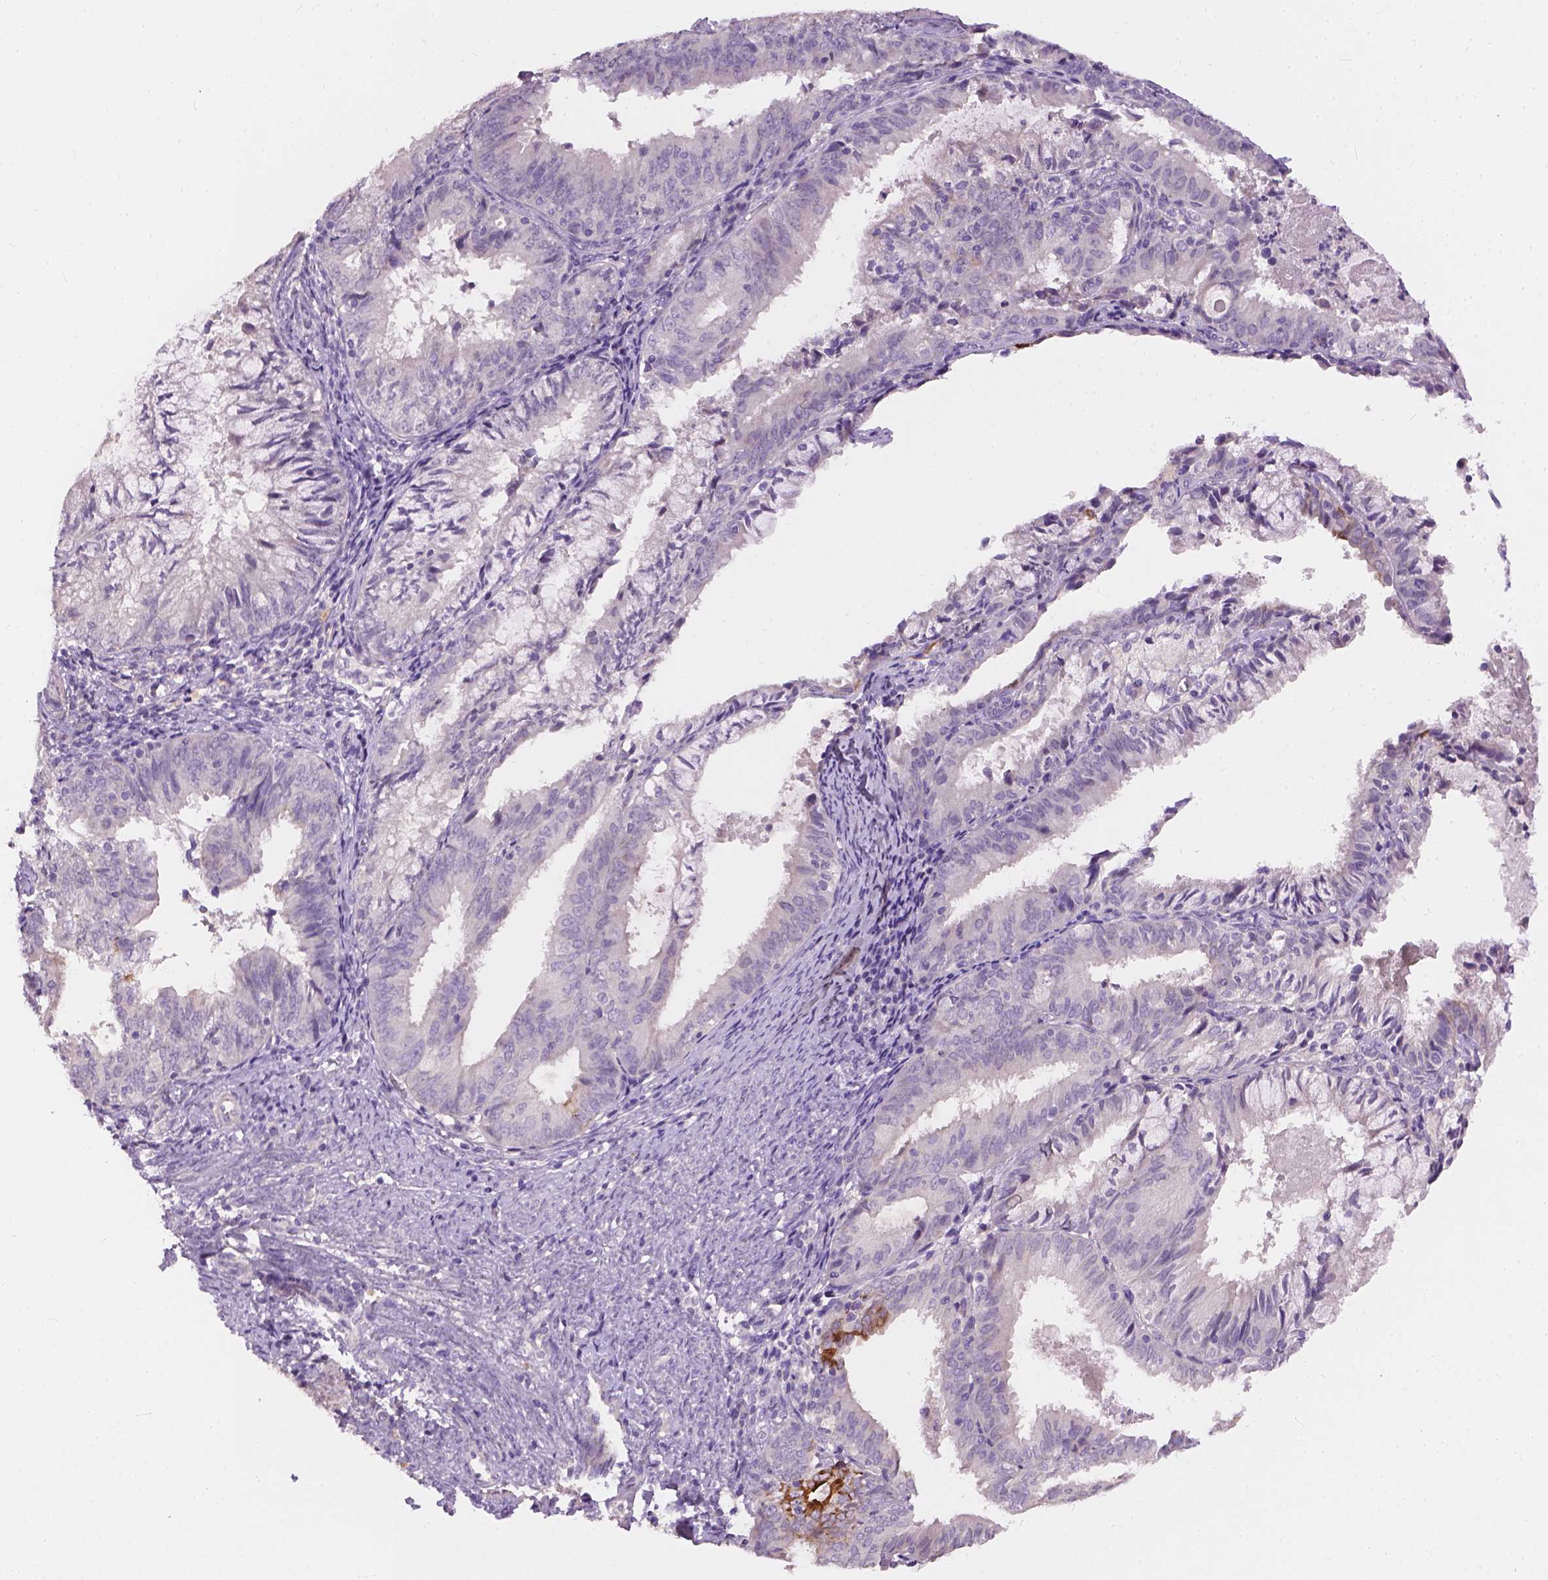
{"staining": {"intensity": "moderate", "quantity": "<25%", "location": "cytoplasmic/membranous"}, "tissue": "endometrial cancer", "cell_type": "Tumor cells", "image_type": "cancer", "snomed": [{"axis": "morphology", "description": "Adenocarcinoma, NOS"}, {"axis": "topography", "description": "Endometrium"}], "caption": "Moderate cytoplasmic/membranous expression for a protein is identified in about <25% of tumor cells of endometrial cancer using immunohistochemistry.", "gene": "KRT17", "patient": {"sex": "female", "age": 57}}